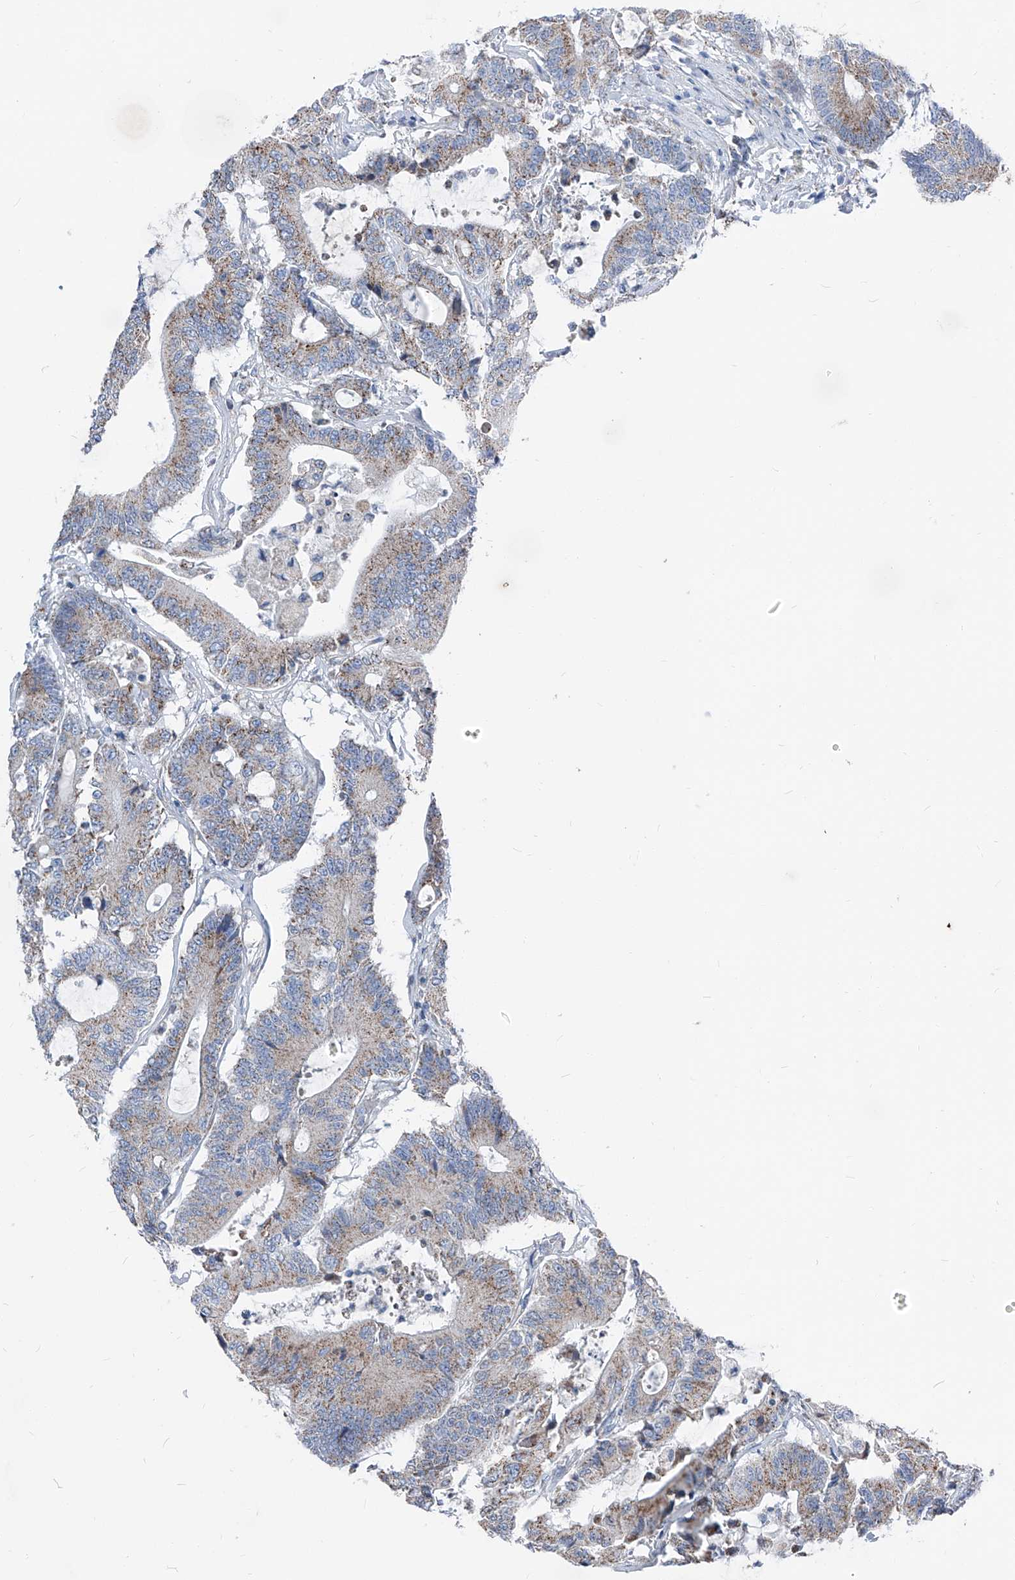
{"staining": {"intensity": "weak", "quantity": "25%-75%", "location": "cytoplasmic/membranous"}, "tissue": "colorectal cancer", "cell_type": "Tumor cells", "image_type": "cancer", "snomed": [{"axis": "morphology", "description": "Adenocarcinoma, NOS"}, {"axis": "topography", "description": "Colon"}], "caption": "Colorectal cancer (adenocarcinoma) stained with a brown dye demonstrates weak cytoplasmic/membranous positive staining in about 25%-75% of tumor cells.", "gene": "AGPS", "patient": {"sex": "female", "age": 84}}